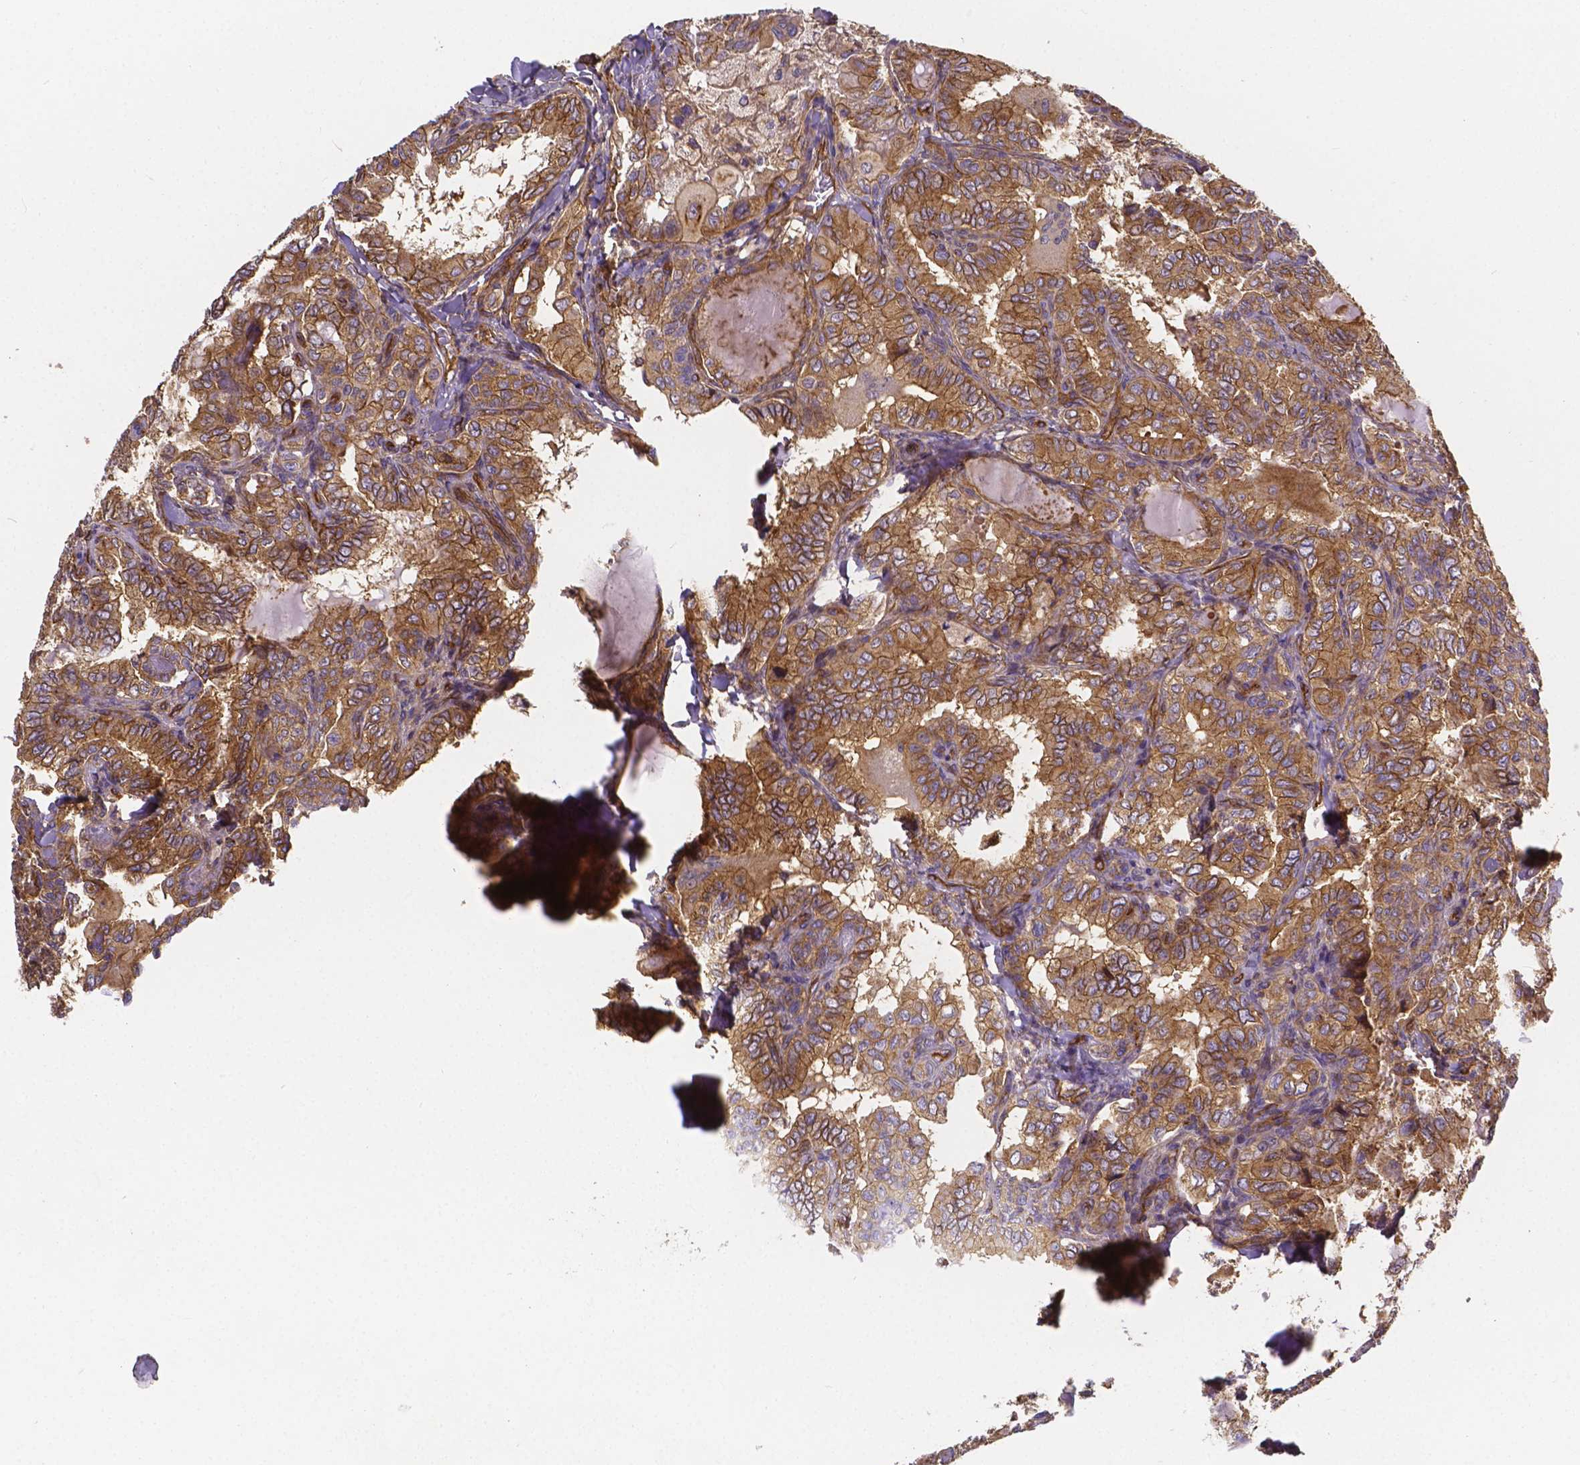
{"staining": {"intensity": "moderate", "quantity": ">75%", "location": "cytoplasmic/membranous"}, "tissue": "thyroid cancer", "cell_type": "Tumor cells", "image_type": "cancer", "snomed": [{"axis": "morphology", "description": "Papillary adenocarcinoma, NOS"}, {"axis": "topography", "description": "Thyroid gland"}], "caption": "Moderate cytoplasmic/membranous staining is appreciated in approximately >75% of tumor cells in thyroid cancer (papillary adenocarcinoma). (IHC, brightfield microscopy, high magnification).", "gene": "CLINT1", "patient": {"sex": "female", "age": 75}}